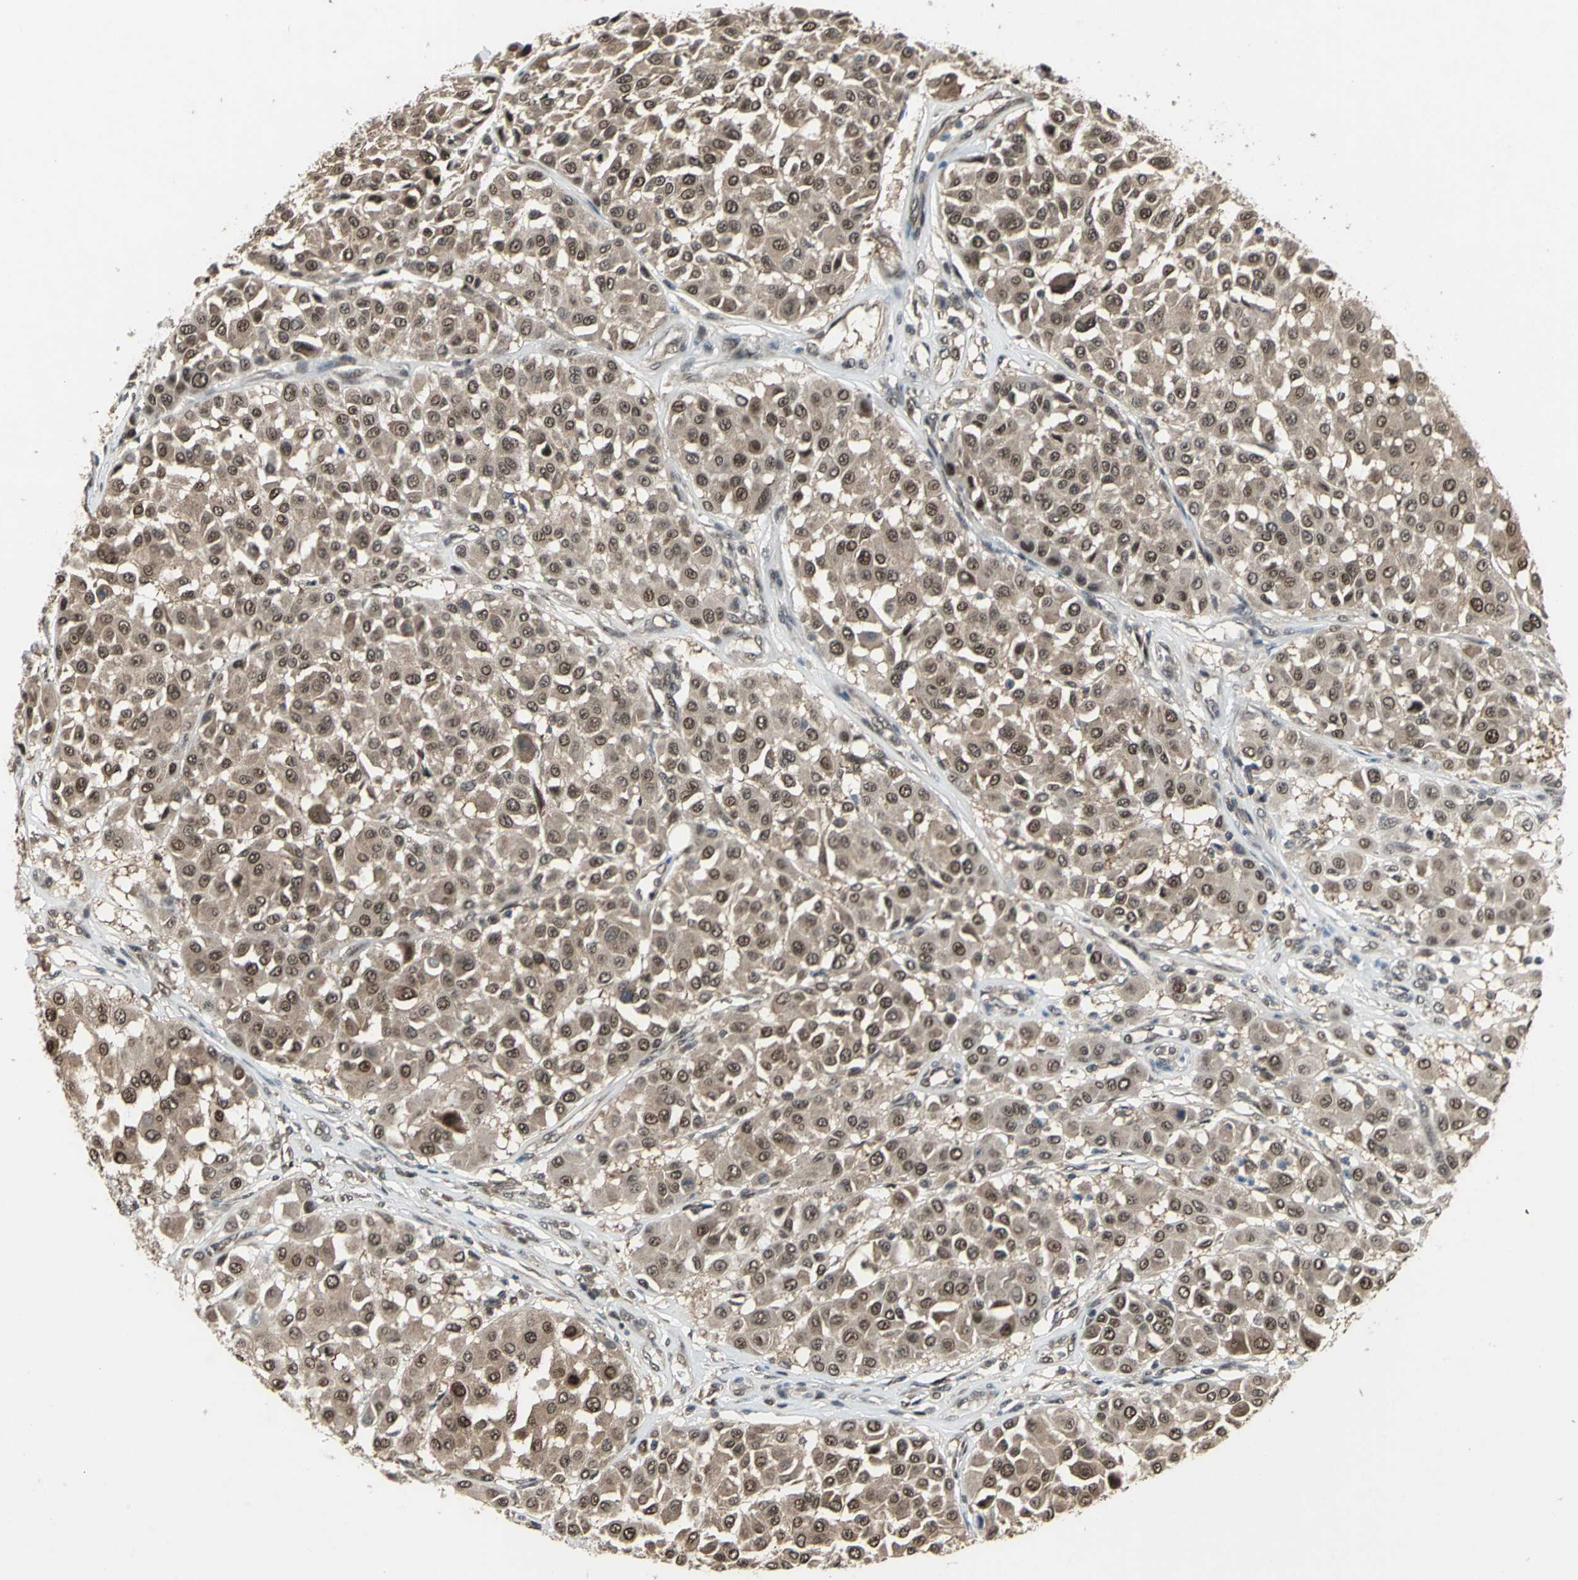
{"staining": {"intensity": "weak", "quantity": ">75%", "location": "cytoplasmic/membranous,nuclear"}, "tissue": "melanoma", "cell_type": "Tumor cells", "image_type": "cancer", "snomed": [{"axis": "morphology", "description": "Malignant melanoma, Metastatic site"}, {"axis": "topography", "description": "Soft tissue"}], "caption": "Brown immunohistochemical staining in melanoma exhibits weak cytoplasmic/membranous and nuclear staining in about >75% of tumor cells.", "gene": "COPS5", "patient": {"sex": "male", "age": 41}}